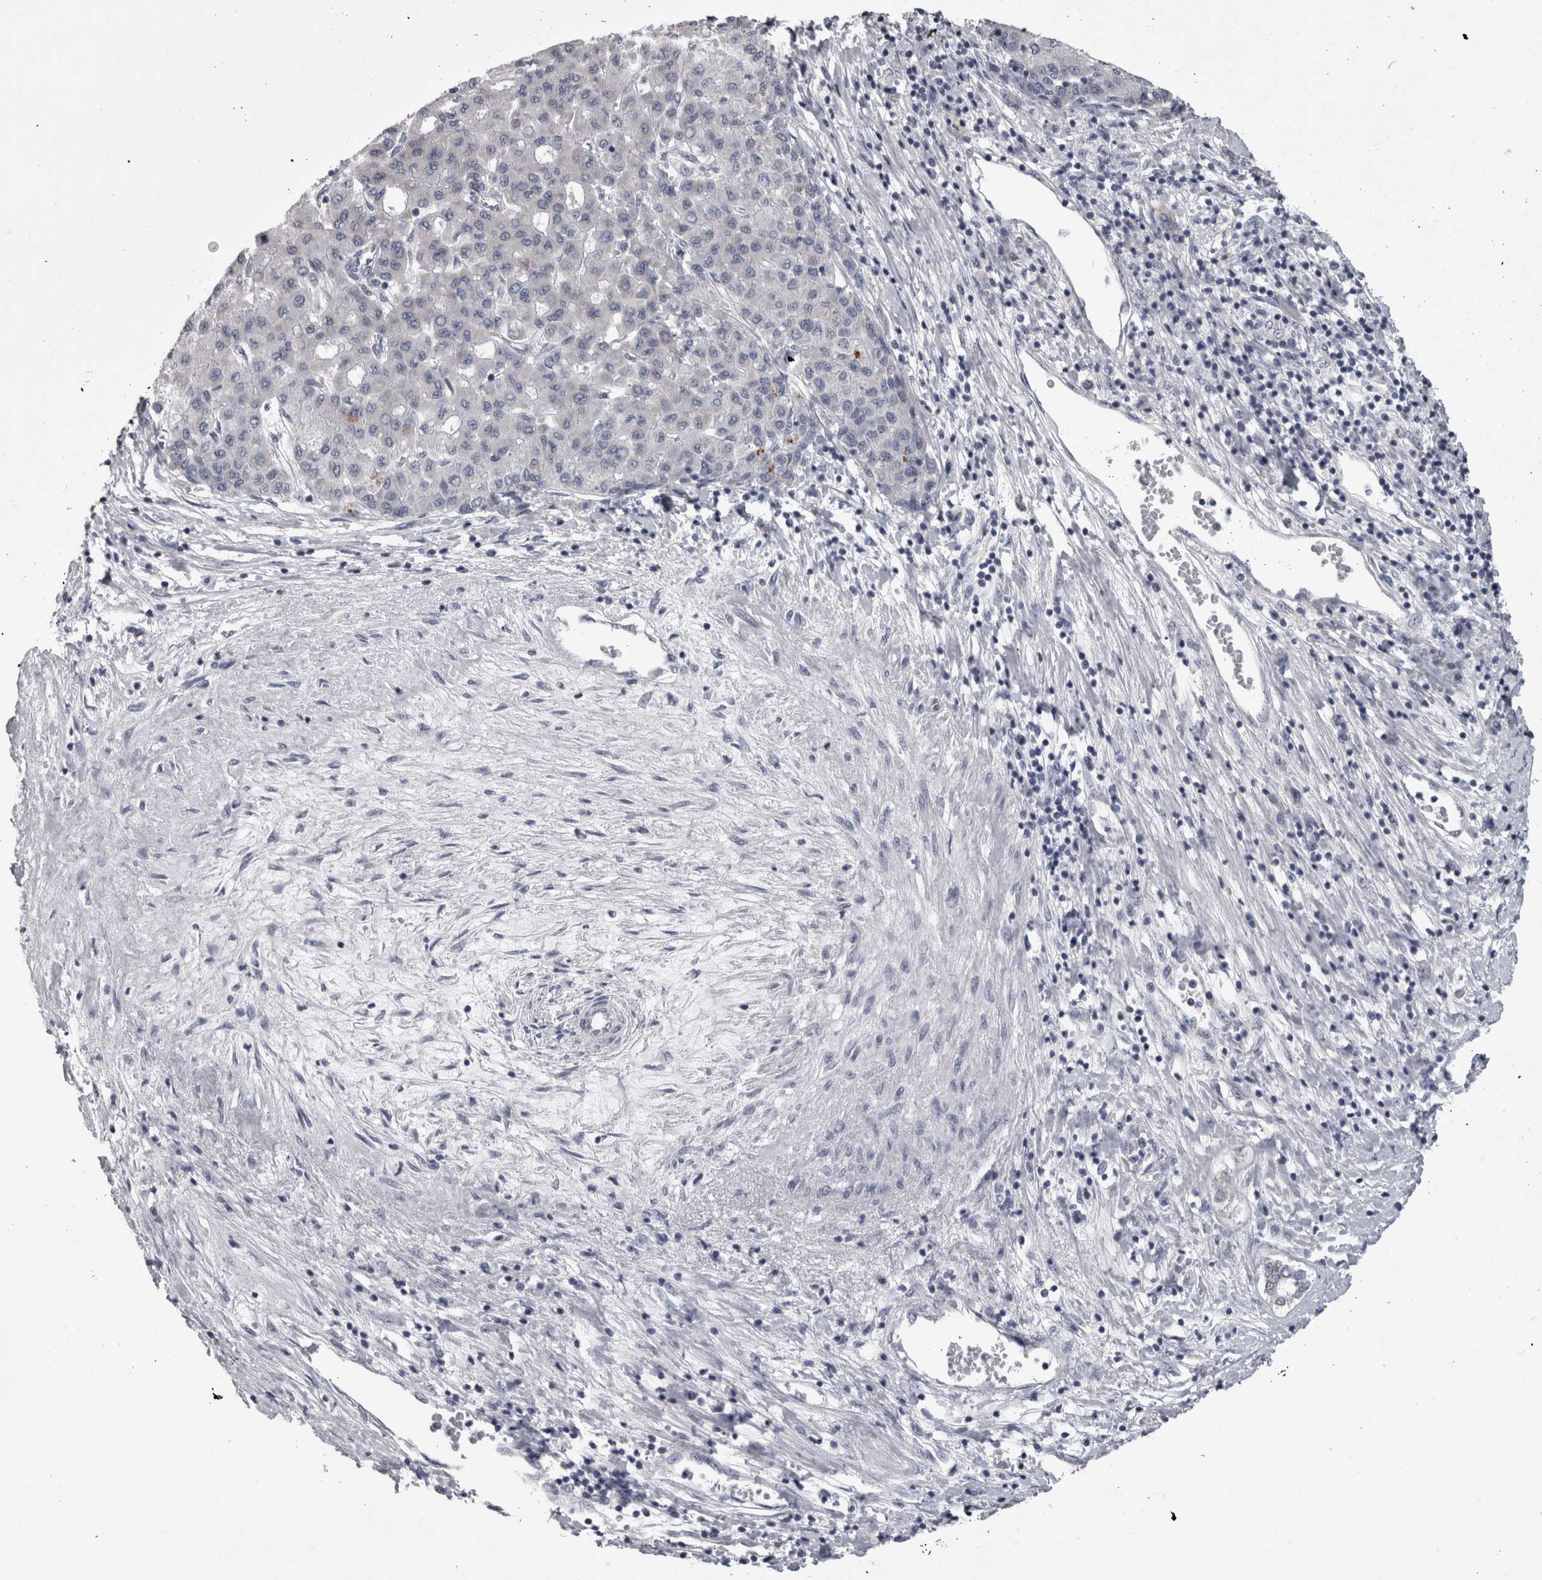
{"staining": {"intensity": "negative", "quantity": "none", "location": "none"}, "tissue": "liver cancer", "cell_type": "Tumor cells", "image_type": "cancer", "snomed": [{"axis": "morphology", "description": "Carcinoma, Hepatocellular, NOS"}, {"axis": "topography", "description": "Liver"}], "caption": "Immunohistochemistry (IHC) image of neoplastic tissue: human hepatocellular carcinoma (liver) stained with DAB exhibits no significant protein positivity in tumor cells.", "gene": "DBT", "patient": {"sex": "male", "age": 65}}